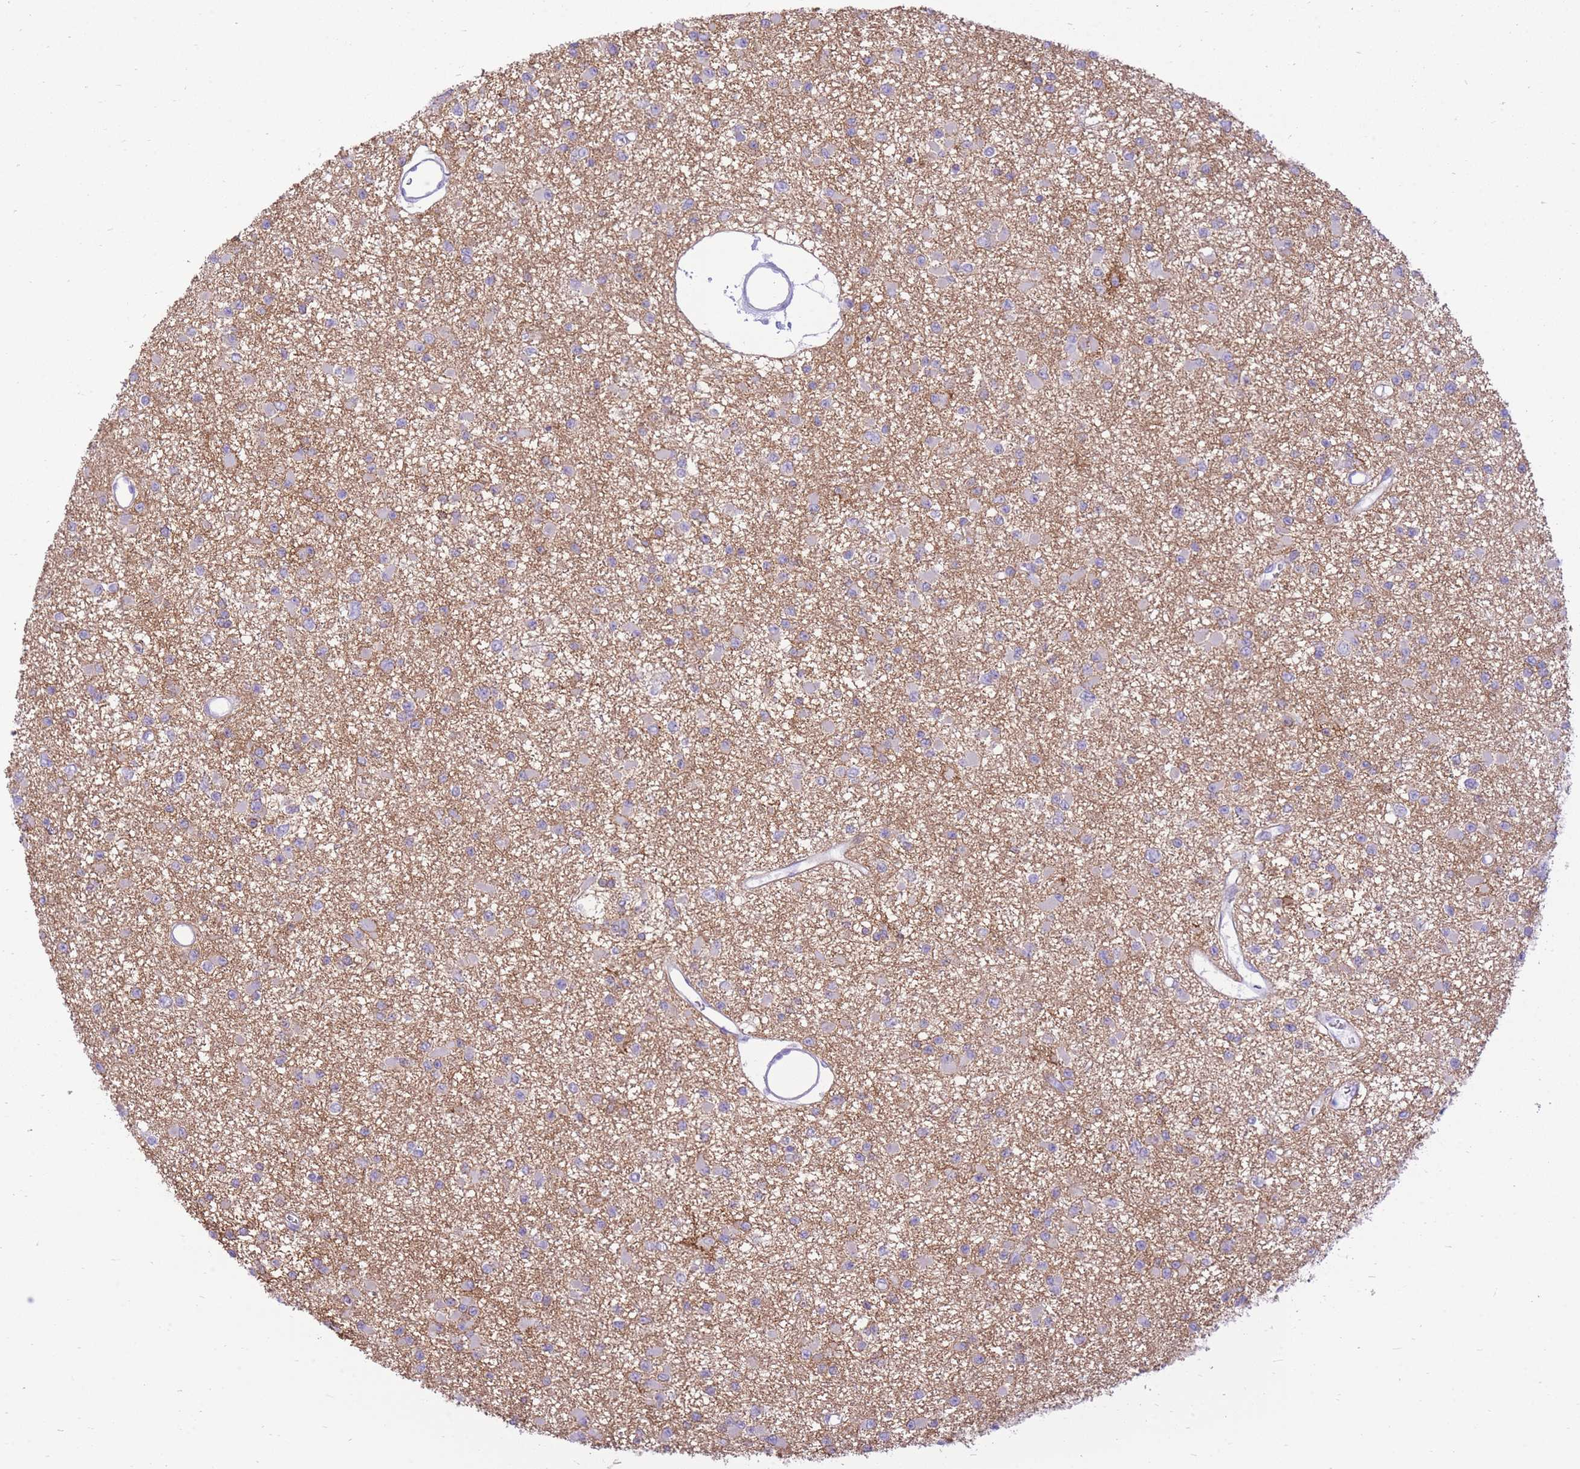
{"staining": {"intensity": "negative", "quantity": "none", "location": "none"}, "tissue": "glioma", "cell_type": "Tumor cells", "image_type": "cancer", "snomed": [{"axis": "morphology", "description": "Glioma, malignant, Low grade"}, {"axis": "topography", "description": "Brain"}], "caption": "A high-resolution image shows immunohistochemistry (IHC) staining of malignant glioma (low-grade), which demonstrates no significant staining in tumor cells.", "gene": "SLC4A4", "patient": {"sex": "female", "age": 22}}